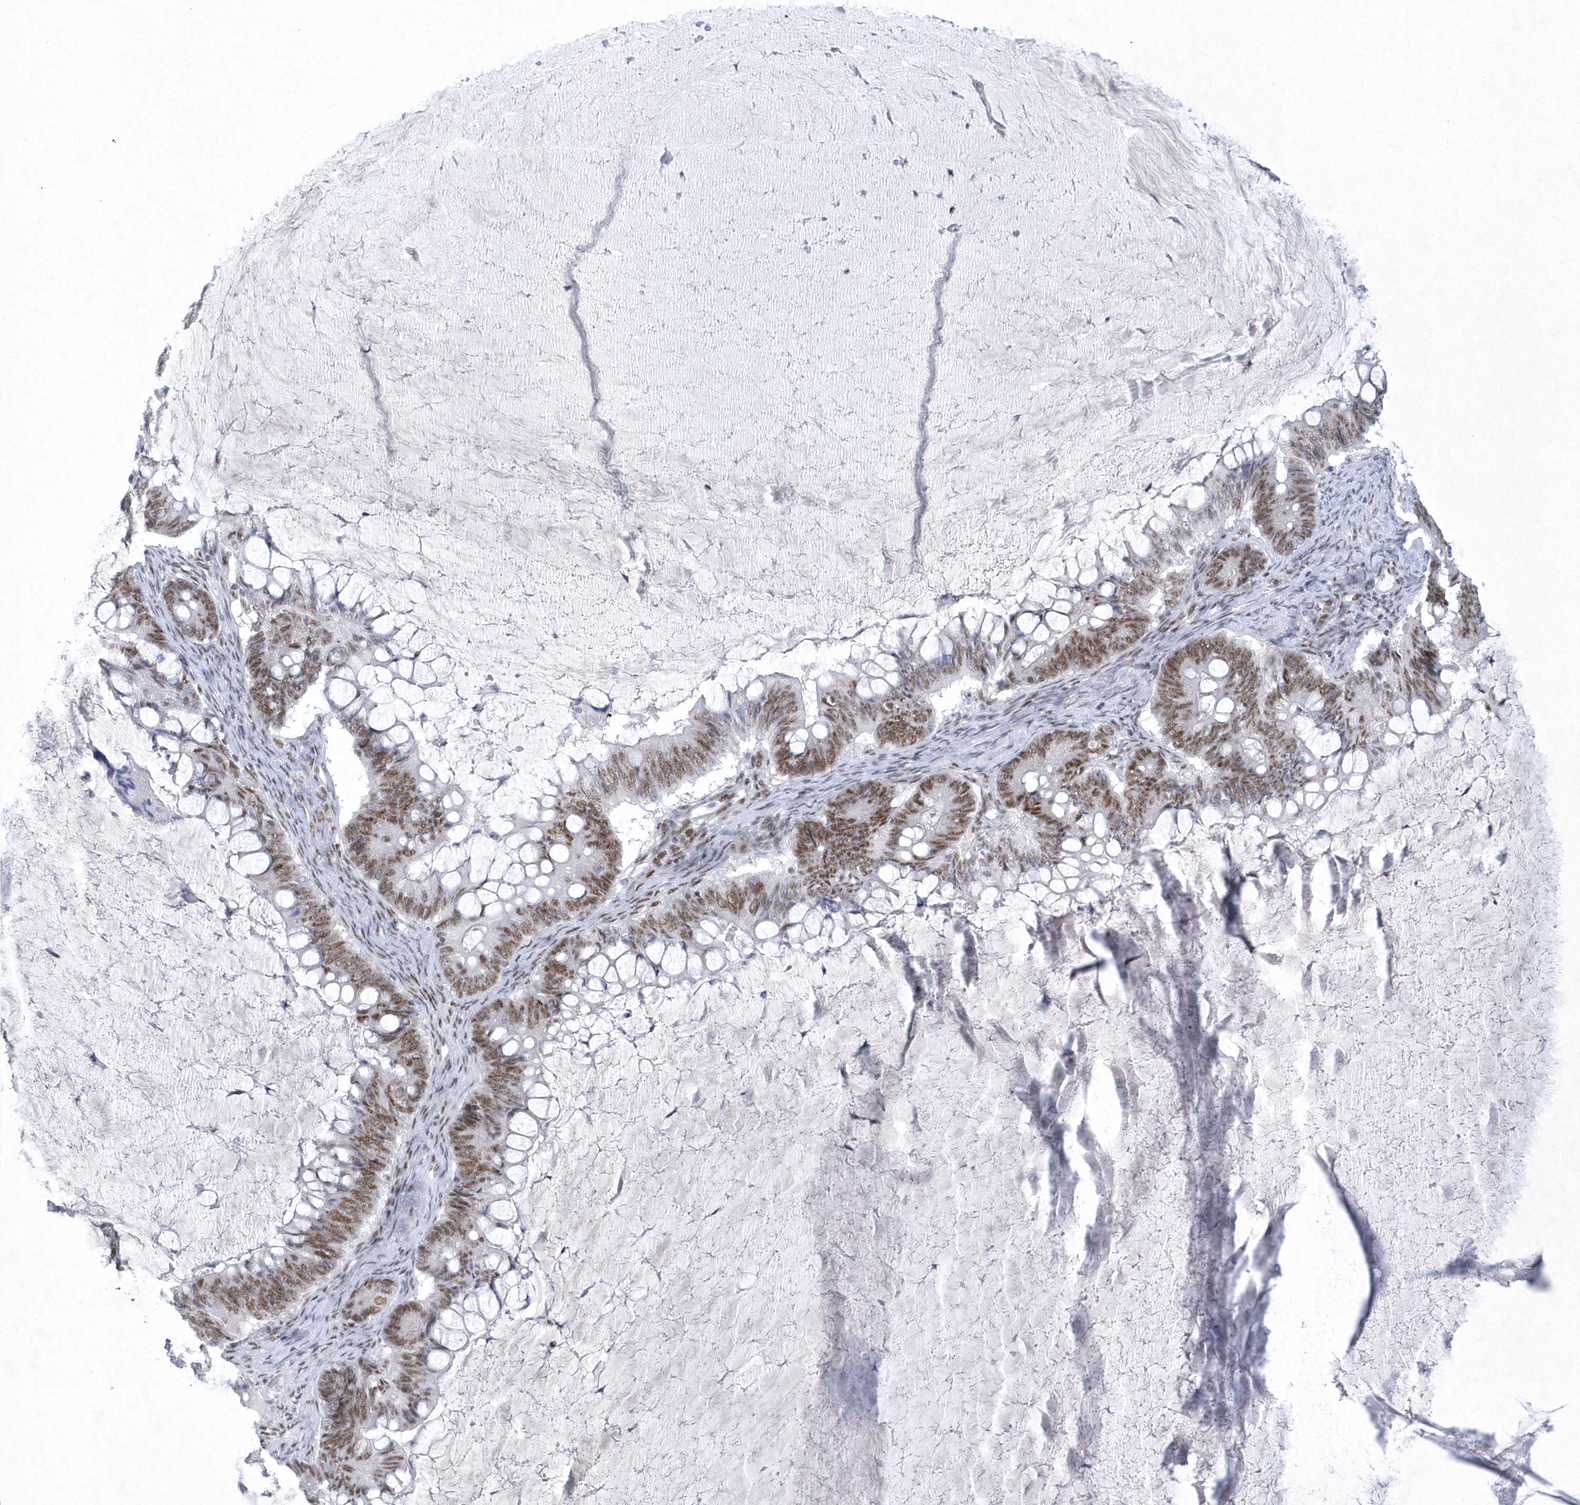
{"staining": {"intensity": "moderate", "quantity": ">75%", "location": "nuclear"}, "tissue": "ovarian cancer", "cell_type": "Tumor cells", "image_type": "cancer", "snomed": [{"axis": "morphology", "description": "Cystadenocarcinoma, mucinous, NOS"}, {"axis": "topography", "description": "Ovary"}], "caption": "Immunohistochemical staining of human ovarian cancer demonstrates medium levels of moderate nuclear staining in approximately >75% of tumor cells.", "gene": "DCLRE1A", "patient": {"sex": "female", "age": 61}}